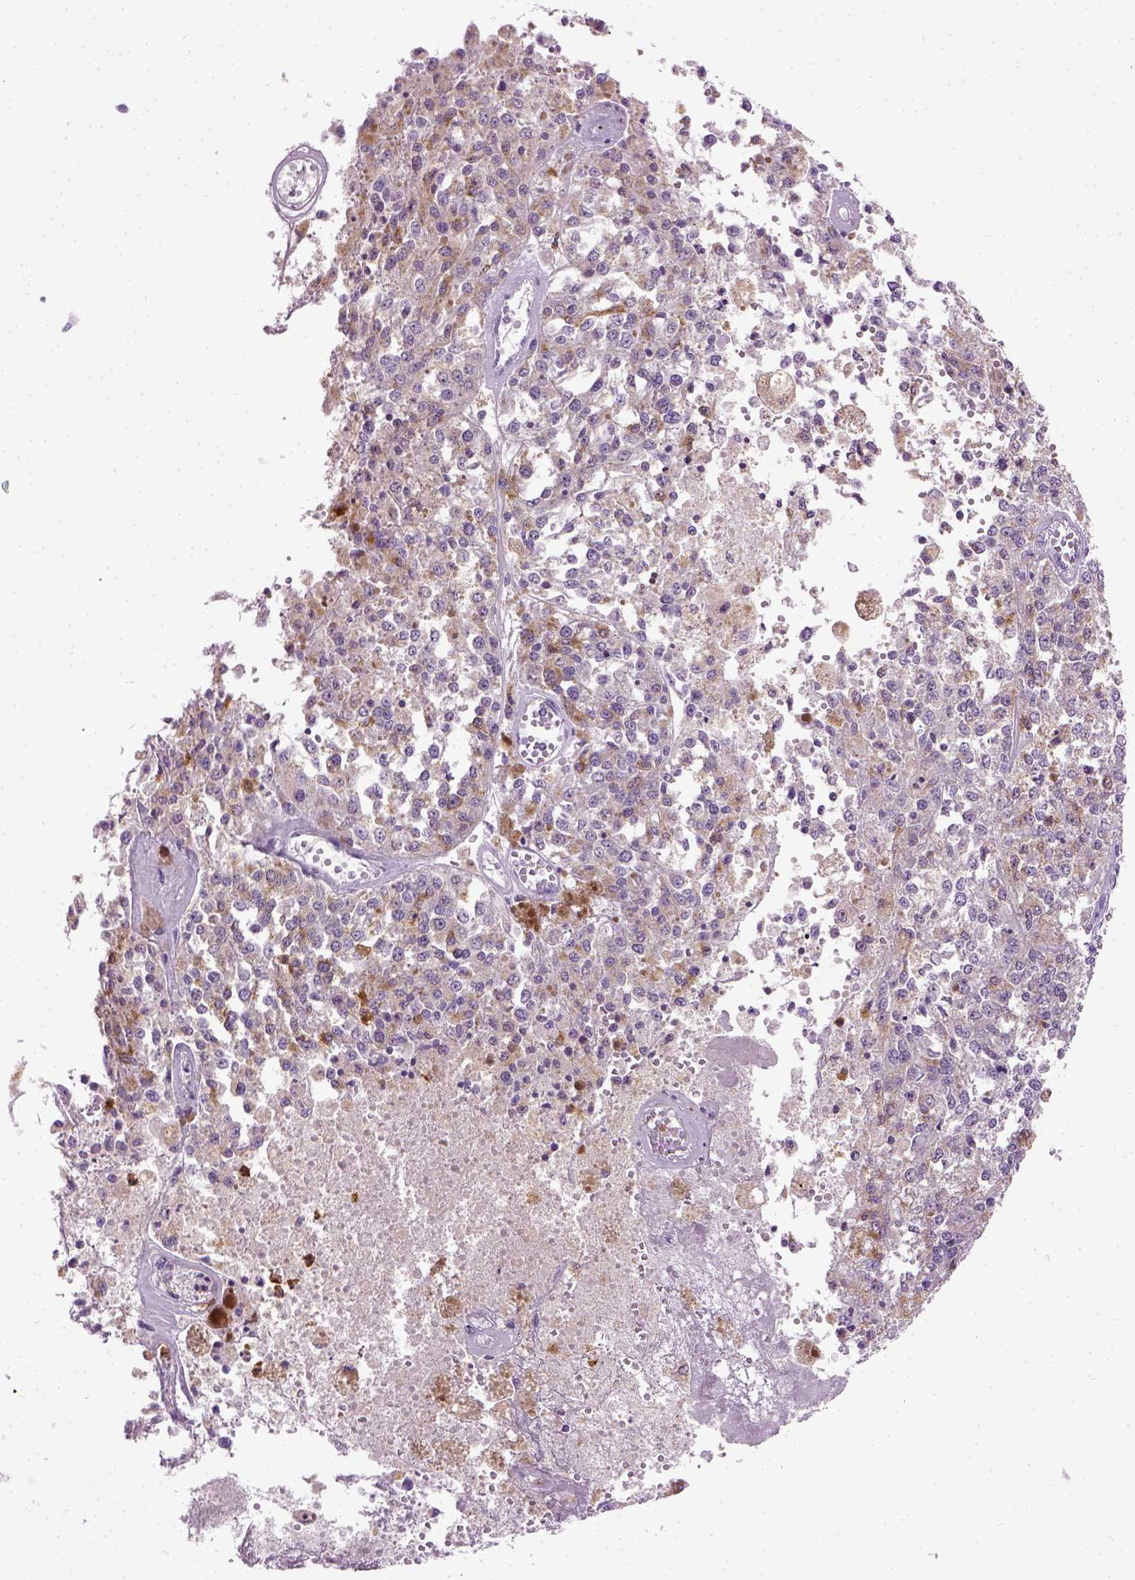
{"staining": {"intensity": "weak", "quantity": "25%-75%", "location": "cytoplasmic/membranous"}, "tissue": "melanoma", "cell_type": "Tumor cells", "image_type": "cancer", "snomed": [{"axis": "morphology", "description": "Malignant melanoma, Metastatic site"}, {"axis": "topography", "description": "Lymph node"}], "caption": "Weak cytoplasmic/membranous protein positivity is appreciated in approximately 25%-75% of tumor cells in malignant melanoma (metastatic site). (Stains: DAB (3,3'-diaminobenzidine) in brown, nuclei in blue, Microscopy: brightfield microscopy at high magnification).", "gene": "MAPT", "patient": {"sex": "female", "age": 64}}